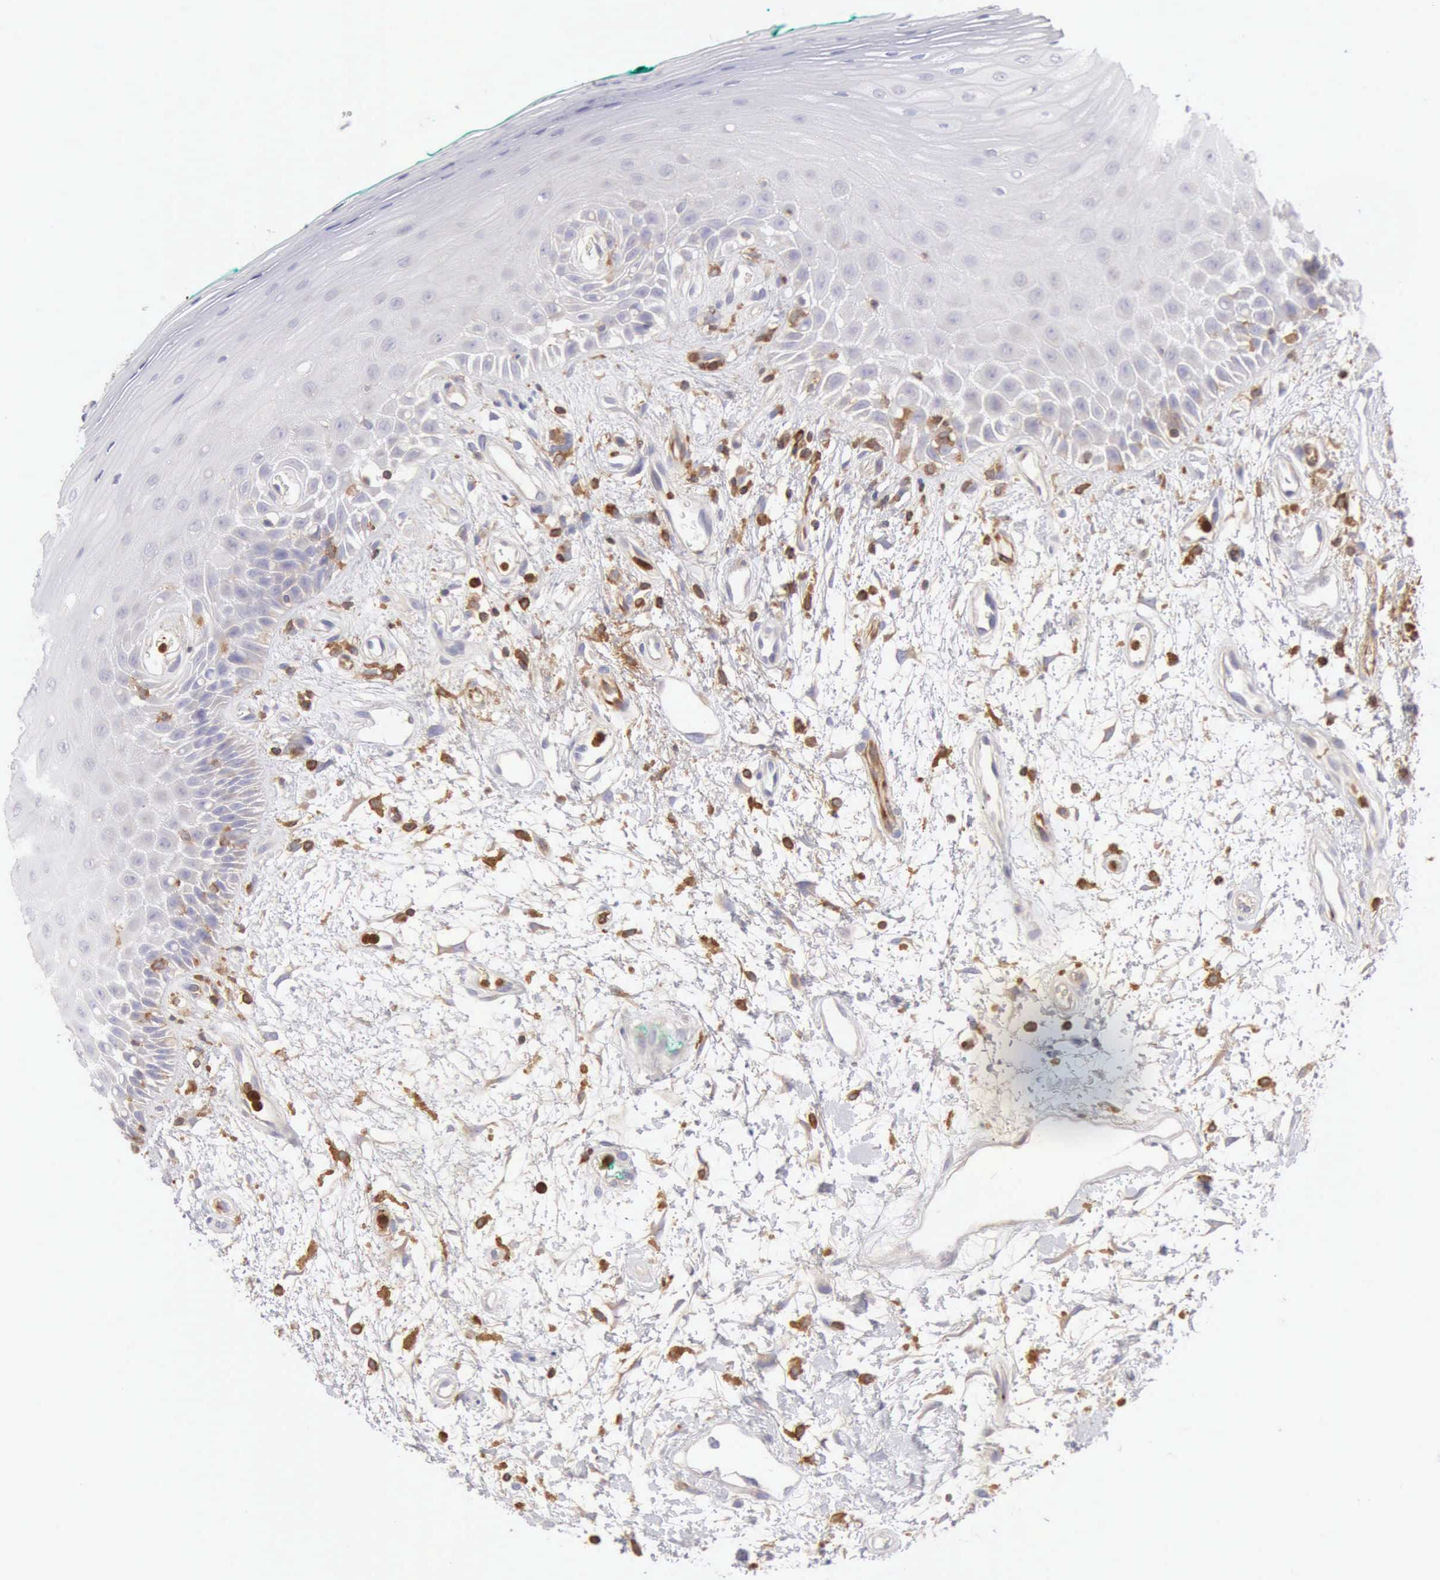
{"staining": {"intensity": "weak", "quantity": "<25%", "location": "cytoplasmic/membranous"}, "tissue": "oral mucosa", "cell_type": "Squamous epithelial cells", "image_type": "normal", "snomed": [{"axis": "morphology", "description": "Normal tissue, NOS"}, {"axis": "morphology", "description": "Squamous cell carcinoma, NOS"}, {"axis": "topography", "description": "Skeletal muscle"}, {"axis": "topography", "description": "Oral tissue"}, {"axis": "topography", "description": "Head-Neck"}], "caption": "A photomicrograph of oral mucosa stained for a protein exhibits no brown staining in squamous epithelial cells. (DAB (3,3'-diaminobenzidine) immunohistochemistry (IHC), high magnification).", "gene": "ARHGAP4", "patient": {"sex": "female", "age": 84}}